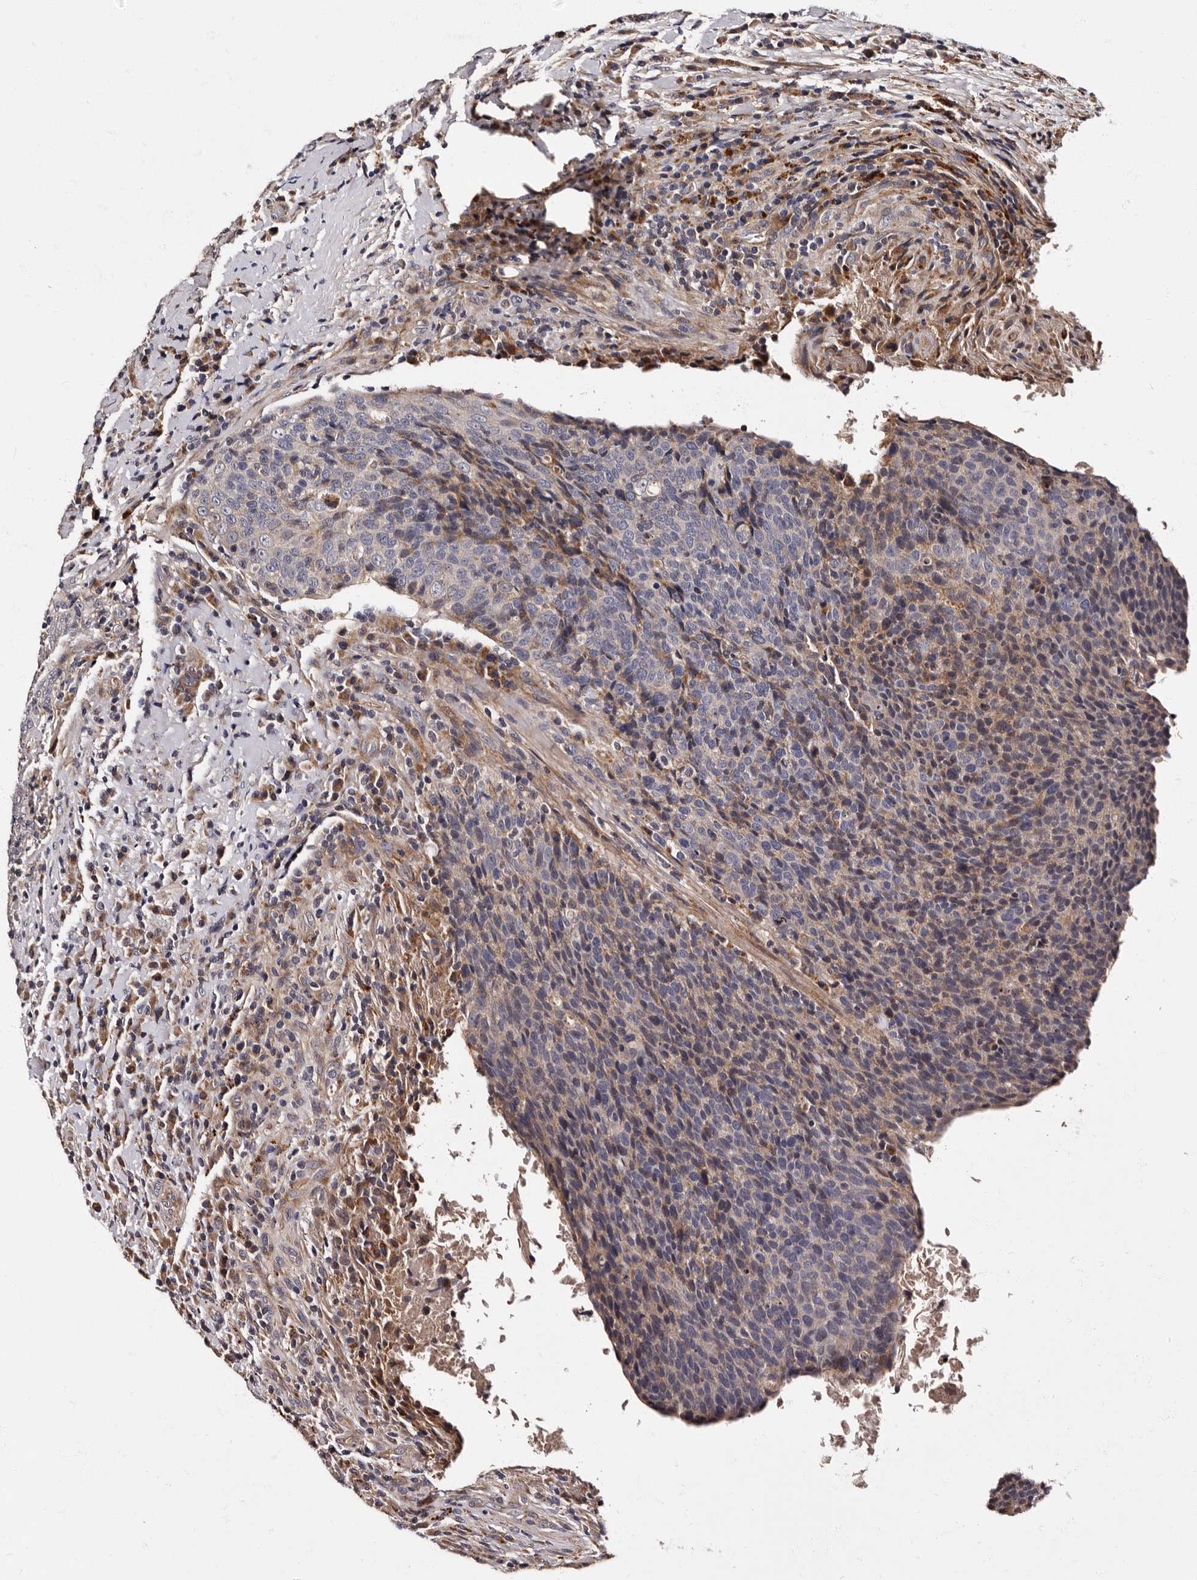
{"staining": {"intensity": "negative", "quantity": "none", "location": "none"}, "tissue": "head and neck cancer", "cell_type": "Tumor cells", "image_type": "cancer", "snomed": [{"axis": "morphology", "description": "Squamous cell carcinoma, NOS"}, {"axis": "morphology", "description": "Squamous cell carcinoma, metastatic, NOS"}, {"axis": "topography", "description": "Lymph node"}, {"axis": "topography", "description": "Head-Neck"}], "caption": "High power microscopy image of an IHC photomicrograph of head and neck cancer, revealing no significant expression in tumor cells.", "gene": "ADCK5", "patient": {"sex": "male", "age": 62}}